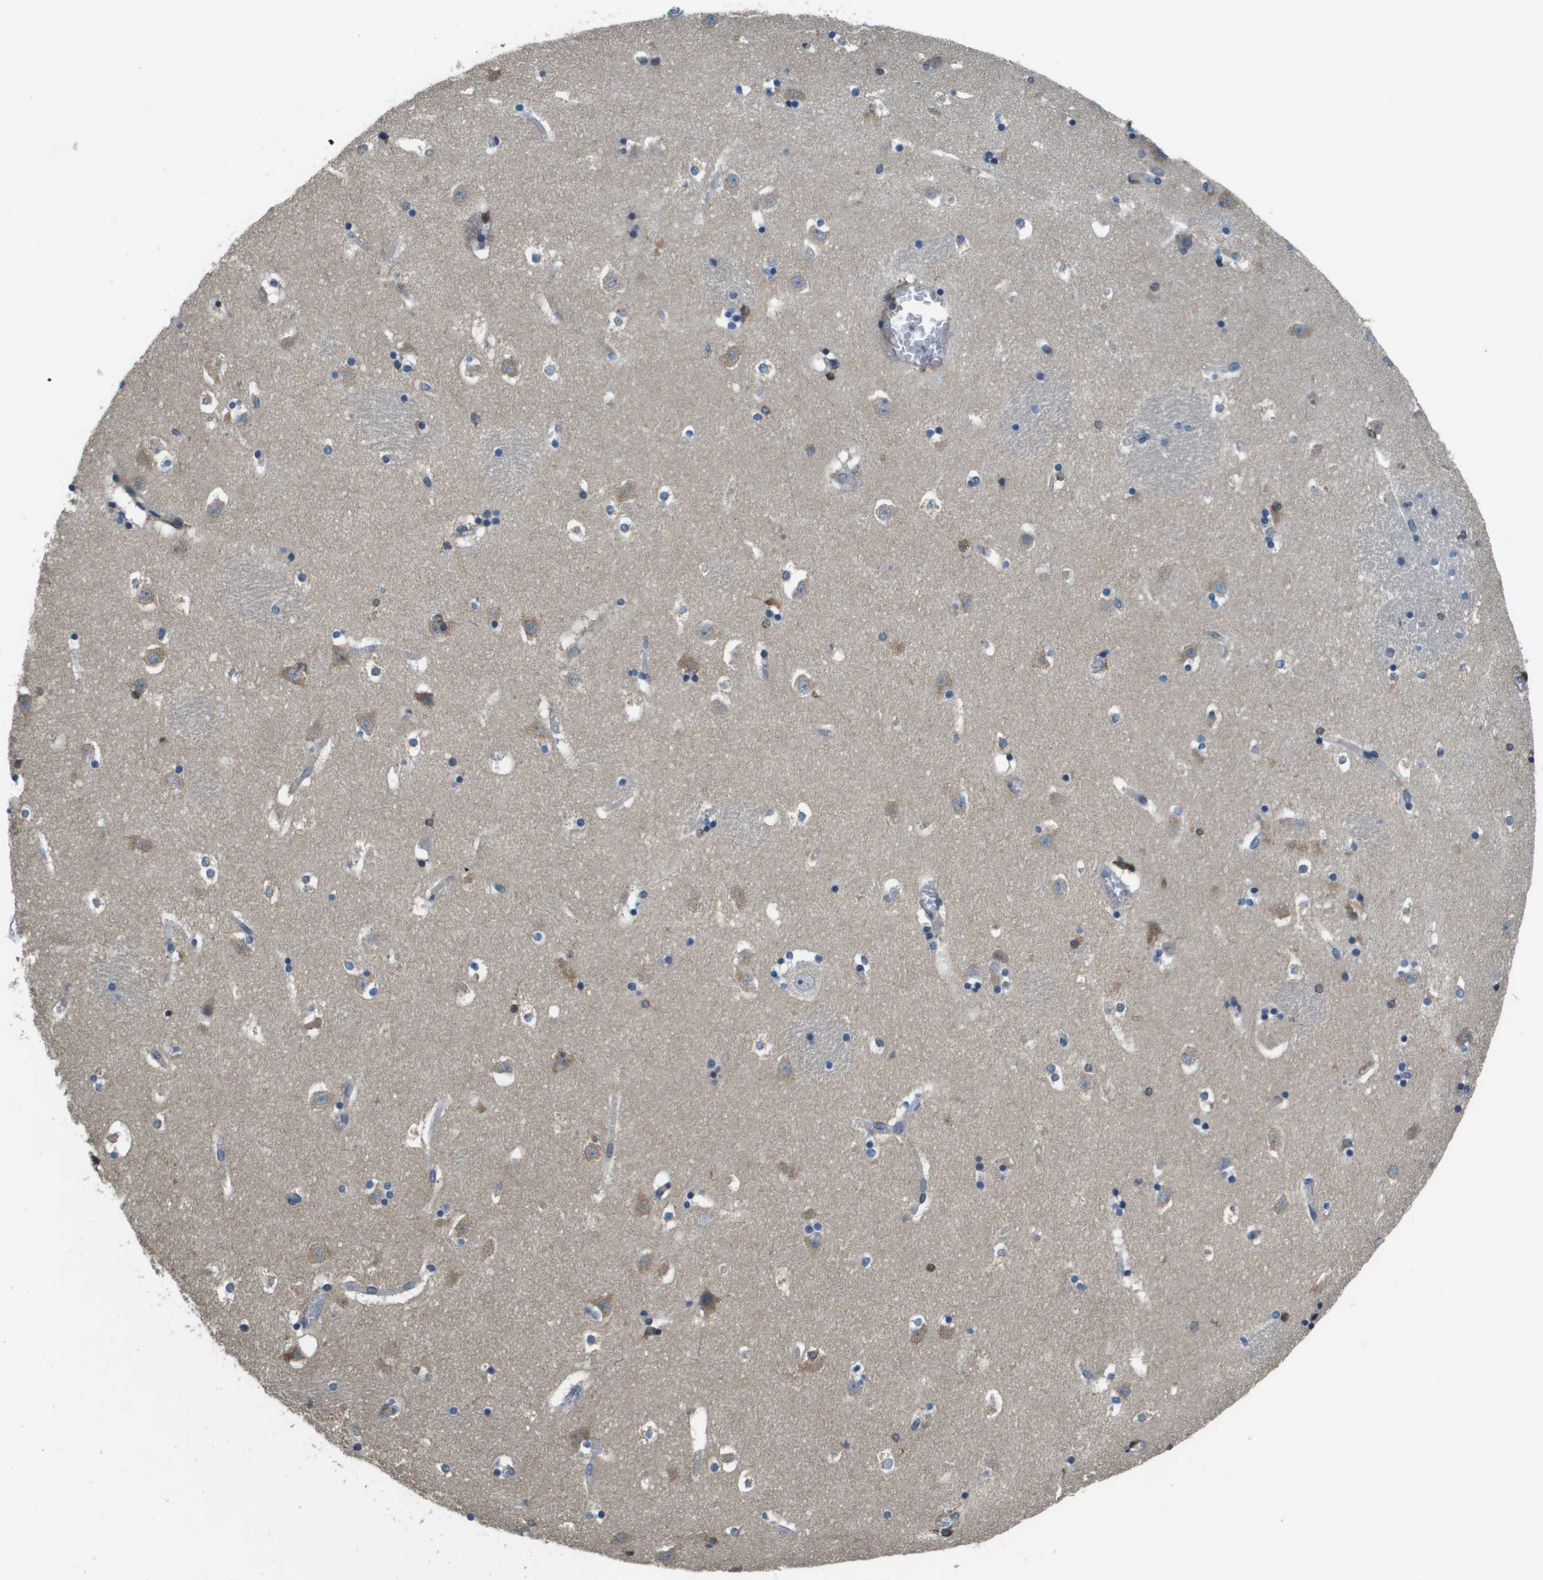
{"staining": {"intensity": "moderate", "quantity": "25%-75%", "location": "cytoplasmic/membranous"}, "tissue": "caudate", "cell_type": "Glial cells", "image_type": "normal", "snomed": [{"axis": "morphology", "description": "Normal tissue, NOS"}, {"axis": "topography", "description": "Lateral ventricle wall"}], "caption": "The image exhibits immunohistochemical staining of unremarkable caudate. There is moderate cytoplasmic/membranous staining is identified in approximately 25%-75% of glial cells.", "gene": "SAMSN1", "patient": {"sex": "male", "age": 45}}